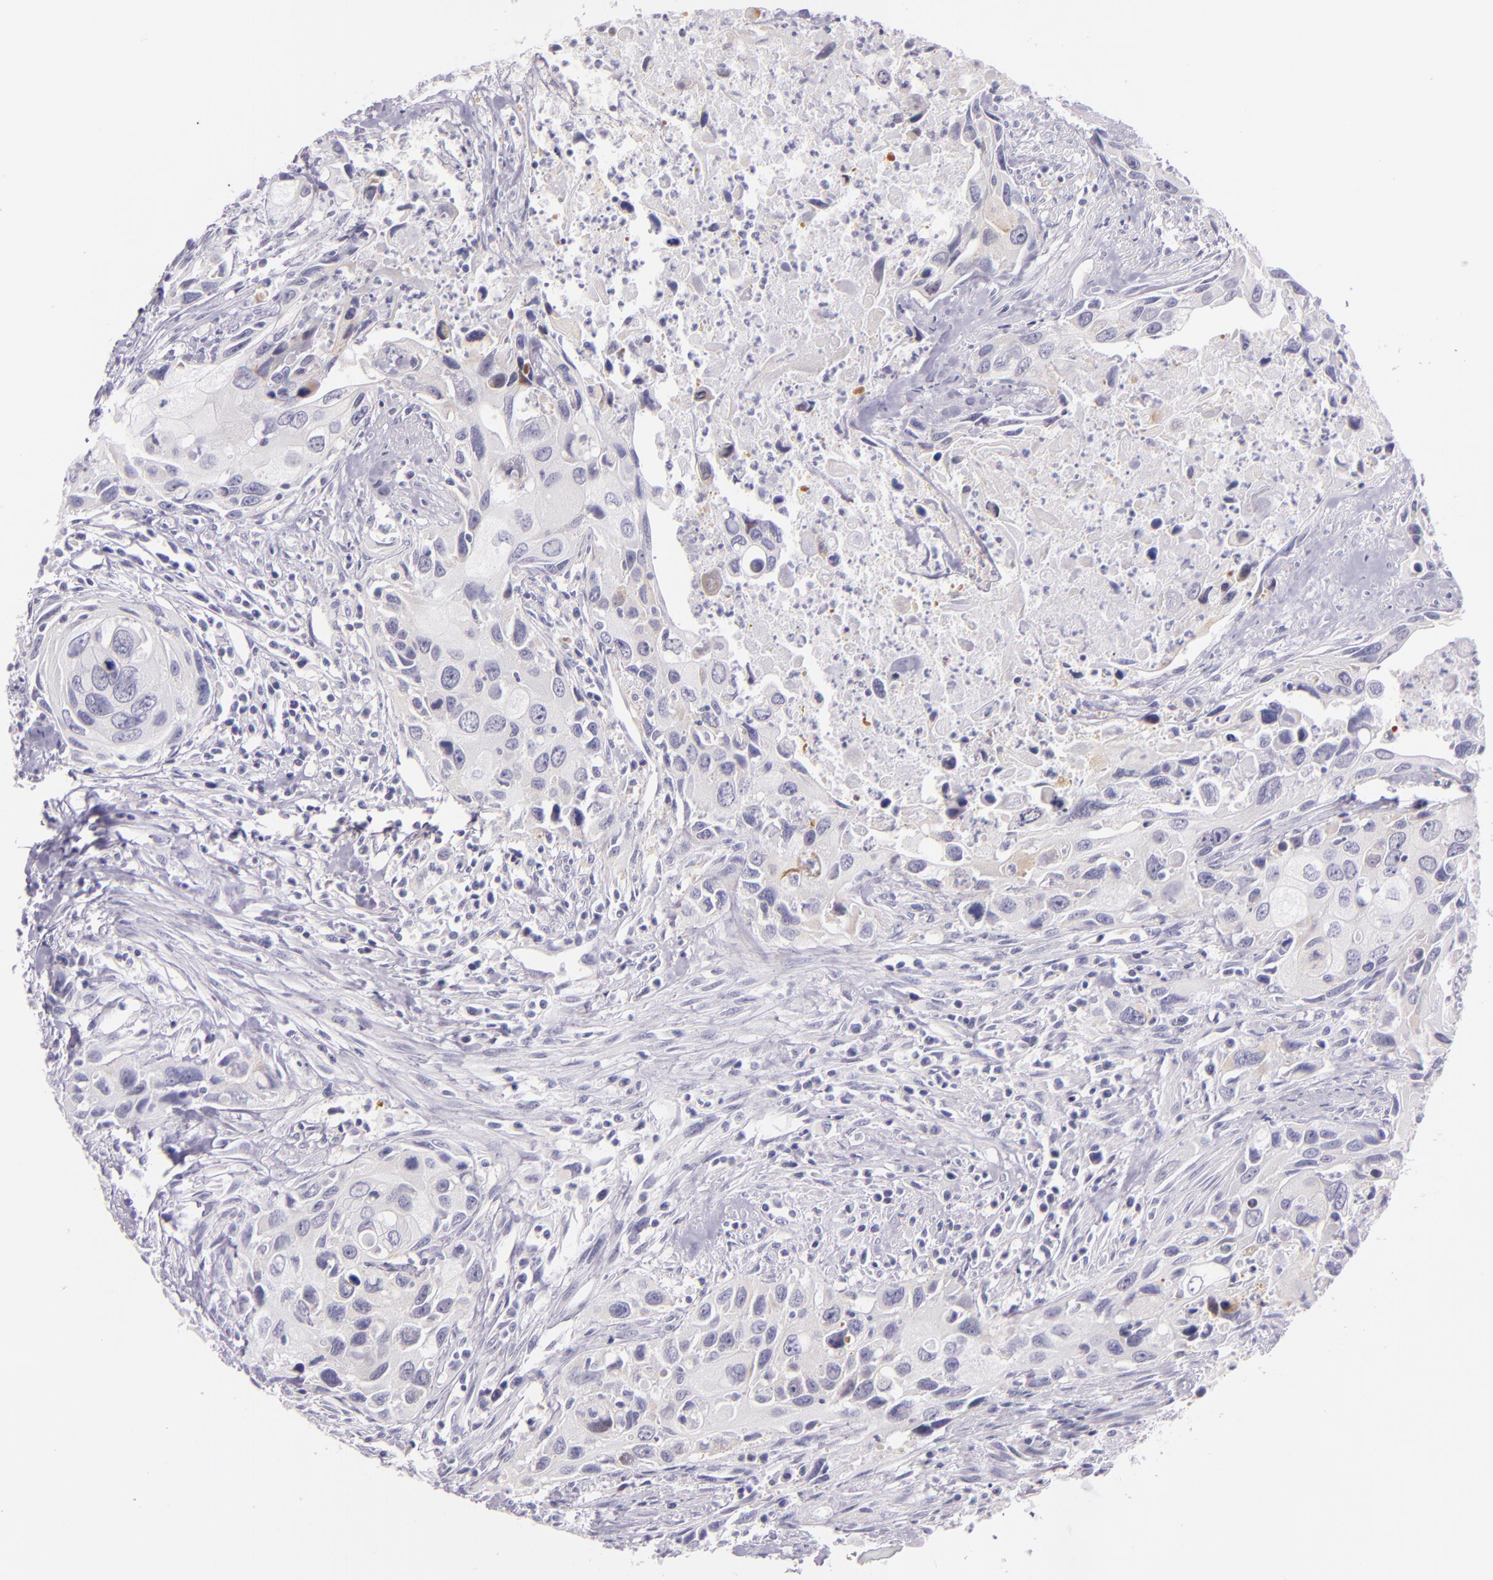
{"staining": {"intensity": "negative", "quantity": "none", "location": "none"}, "tissue": "urothelial cancer", "cell_type": "Tumor cells", "image_type": "cancer", "snomed": [{"axis": "morphology", "description": "Urothelial carcinoma, High grade"}, {"axis": "topography", "description": "Urinary bladder"}], "caption": "Histopathology image shows no protein expression in tumor cells of urothelial cancer tissue. (DAB immunohistochemistry (IHC) with hematoxylin counter stain).", "gene": "HSP90AA1", "patient": {"sex": "male", "age": 71}}